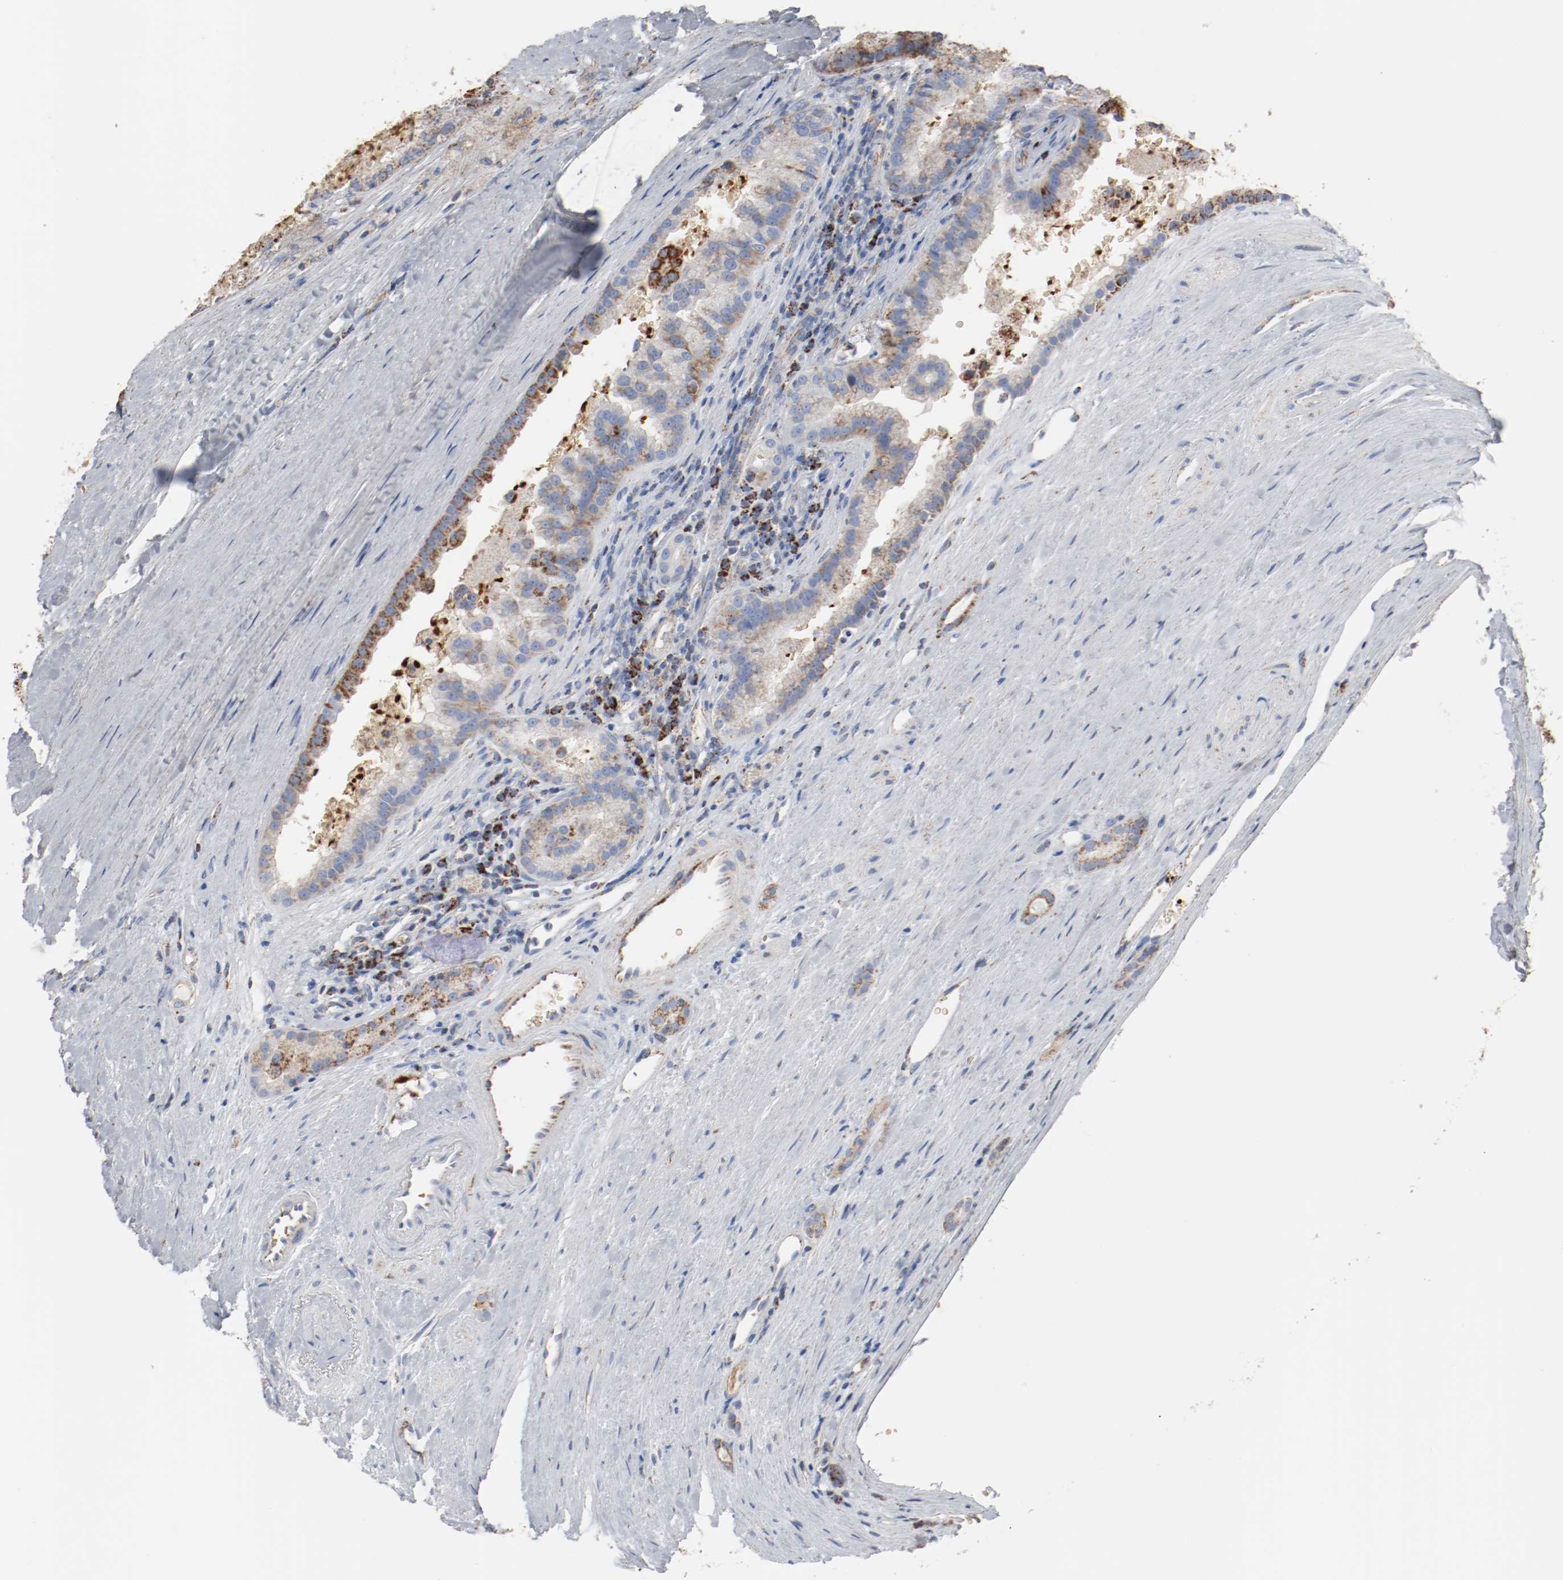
{"staining": {"intensity": "moderate", "quantity": "25%-75%", "location": "cytoplasmic/membranous"}, "tissue": "renal cancer", "cell_type": "Tumor cells", "image_type": "cancer", "snomed": [{"axis": "morphology", "description": "Adenocarcinoma, NOS"}, {"axis": "topography", "description": "Kidney"}], "caption": "Tumor cells reveal moderate cytoplasmic/membranous staining in about 25%-75% of cells in renal adenocarcinoma.", "gene": "NDUFB8", "patient": {"sex": "male", "age": 61}}